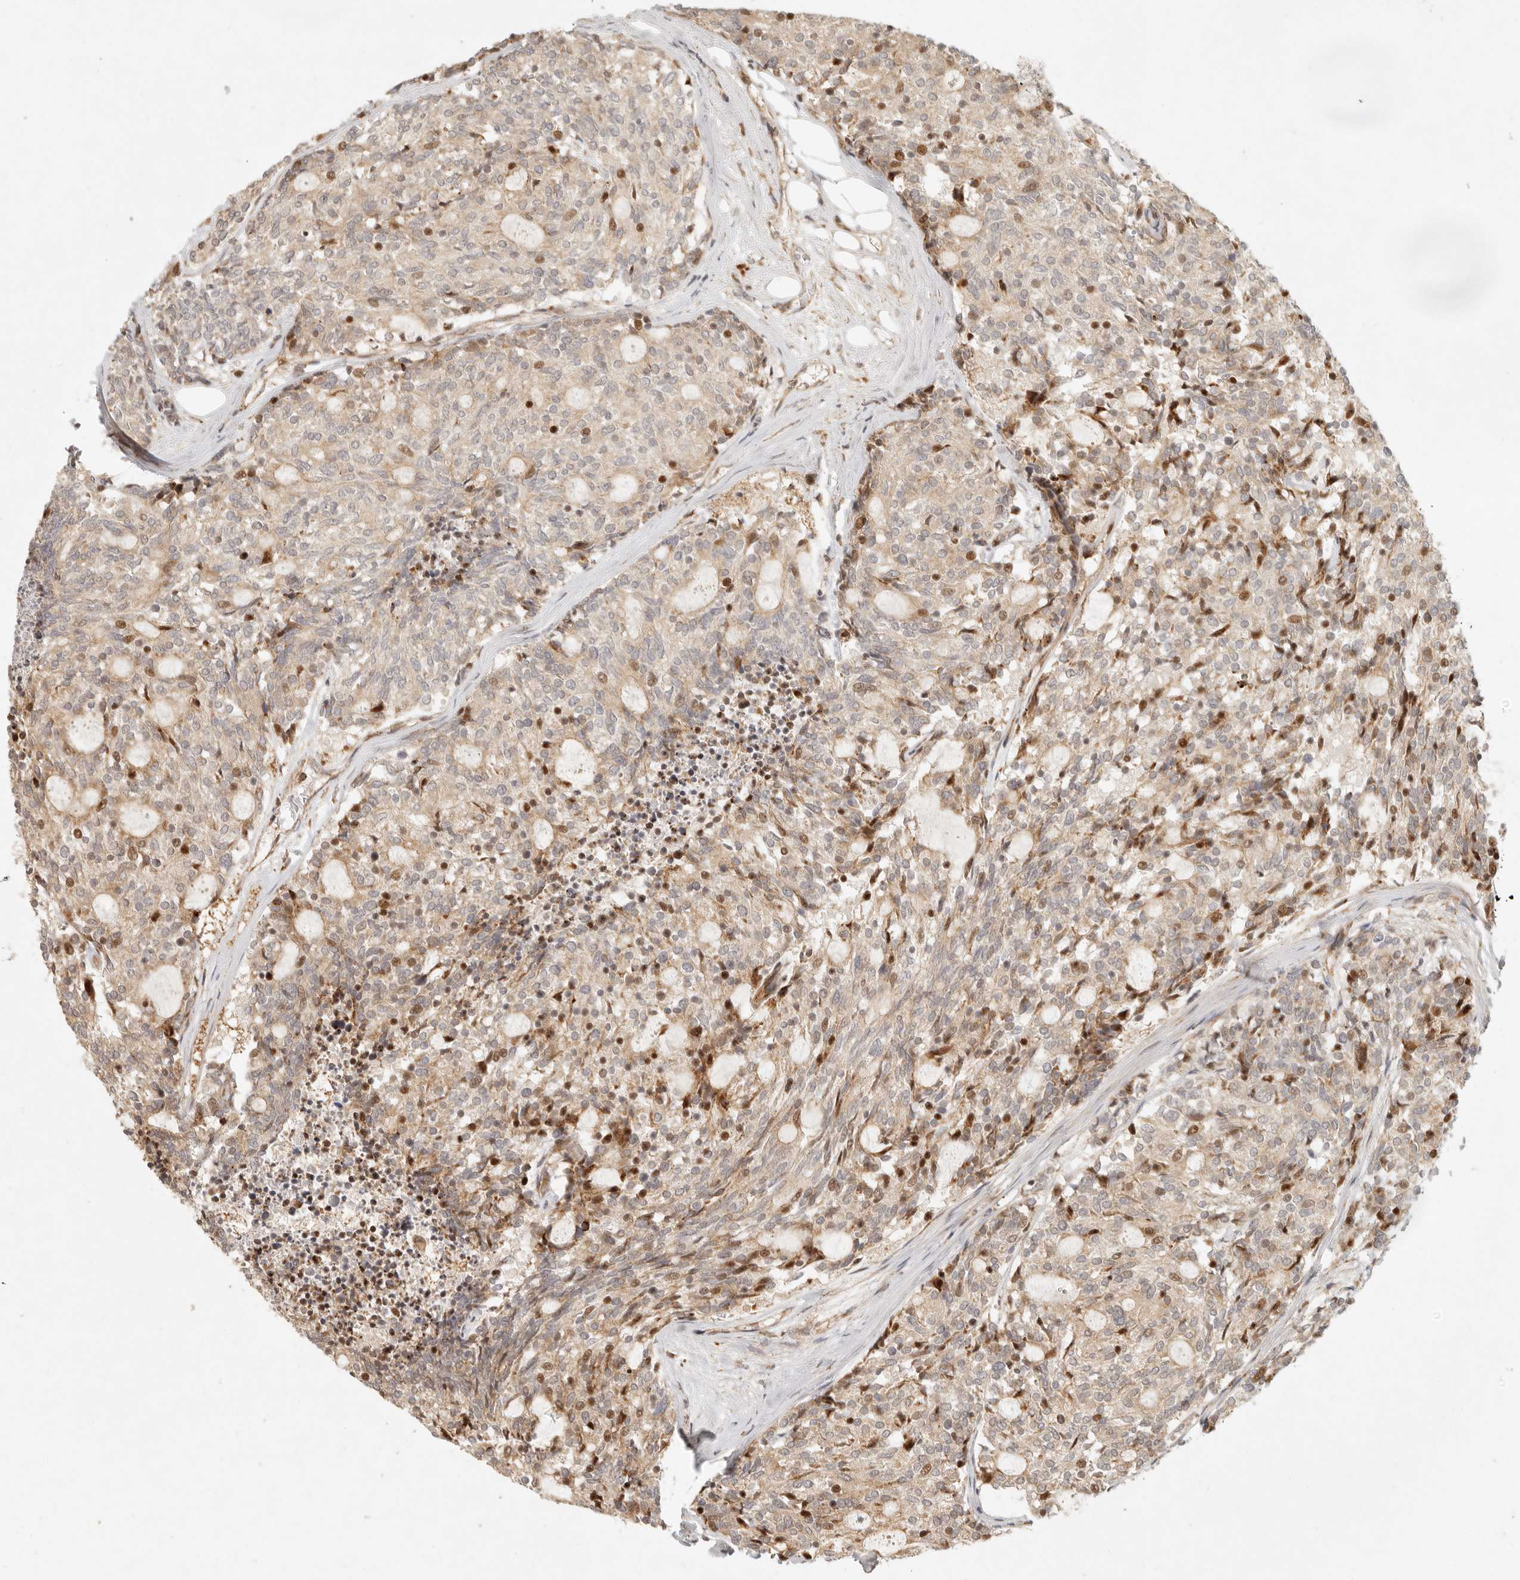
{"staining": {"intensity": "weak", "quantity": ">75%", "location": "cytoplasmic/membranous"}, "tissue": "carcinoid", "cell_type": "Tumor cells", "image_type": "cancer", "snomed": [{"axis": "morphology", "description": "Carcinoid, malignant, NOS"}, {"axis": "topography", "description": "Pancreas"}], "caption": "Immunohistochemistry of malignant carcinoid exhibits low levels of weak cytoplasmic/membranous positivity in about >75% of tumor cells.", "gene": "KLHL38", "patient": {"sex": "female", "age": 54}}